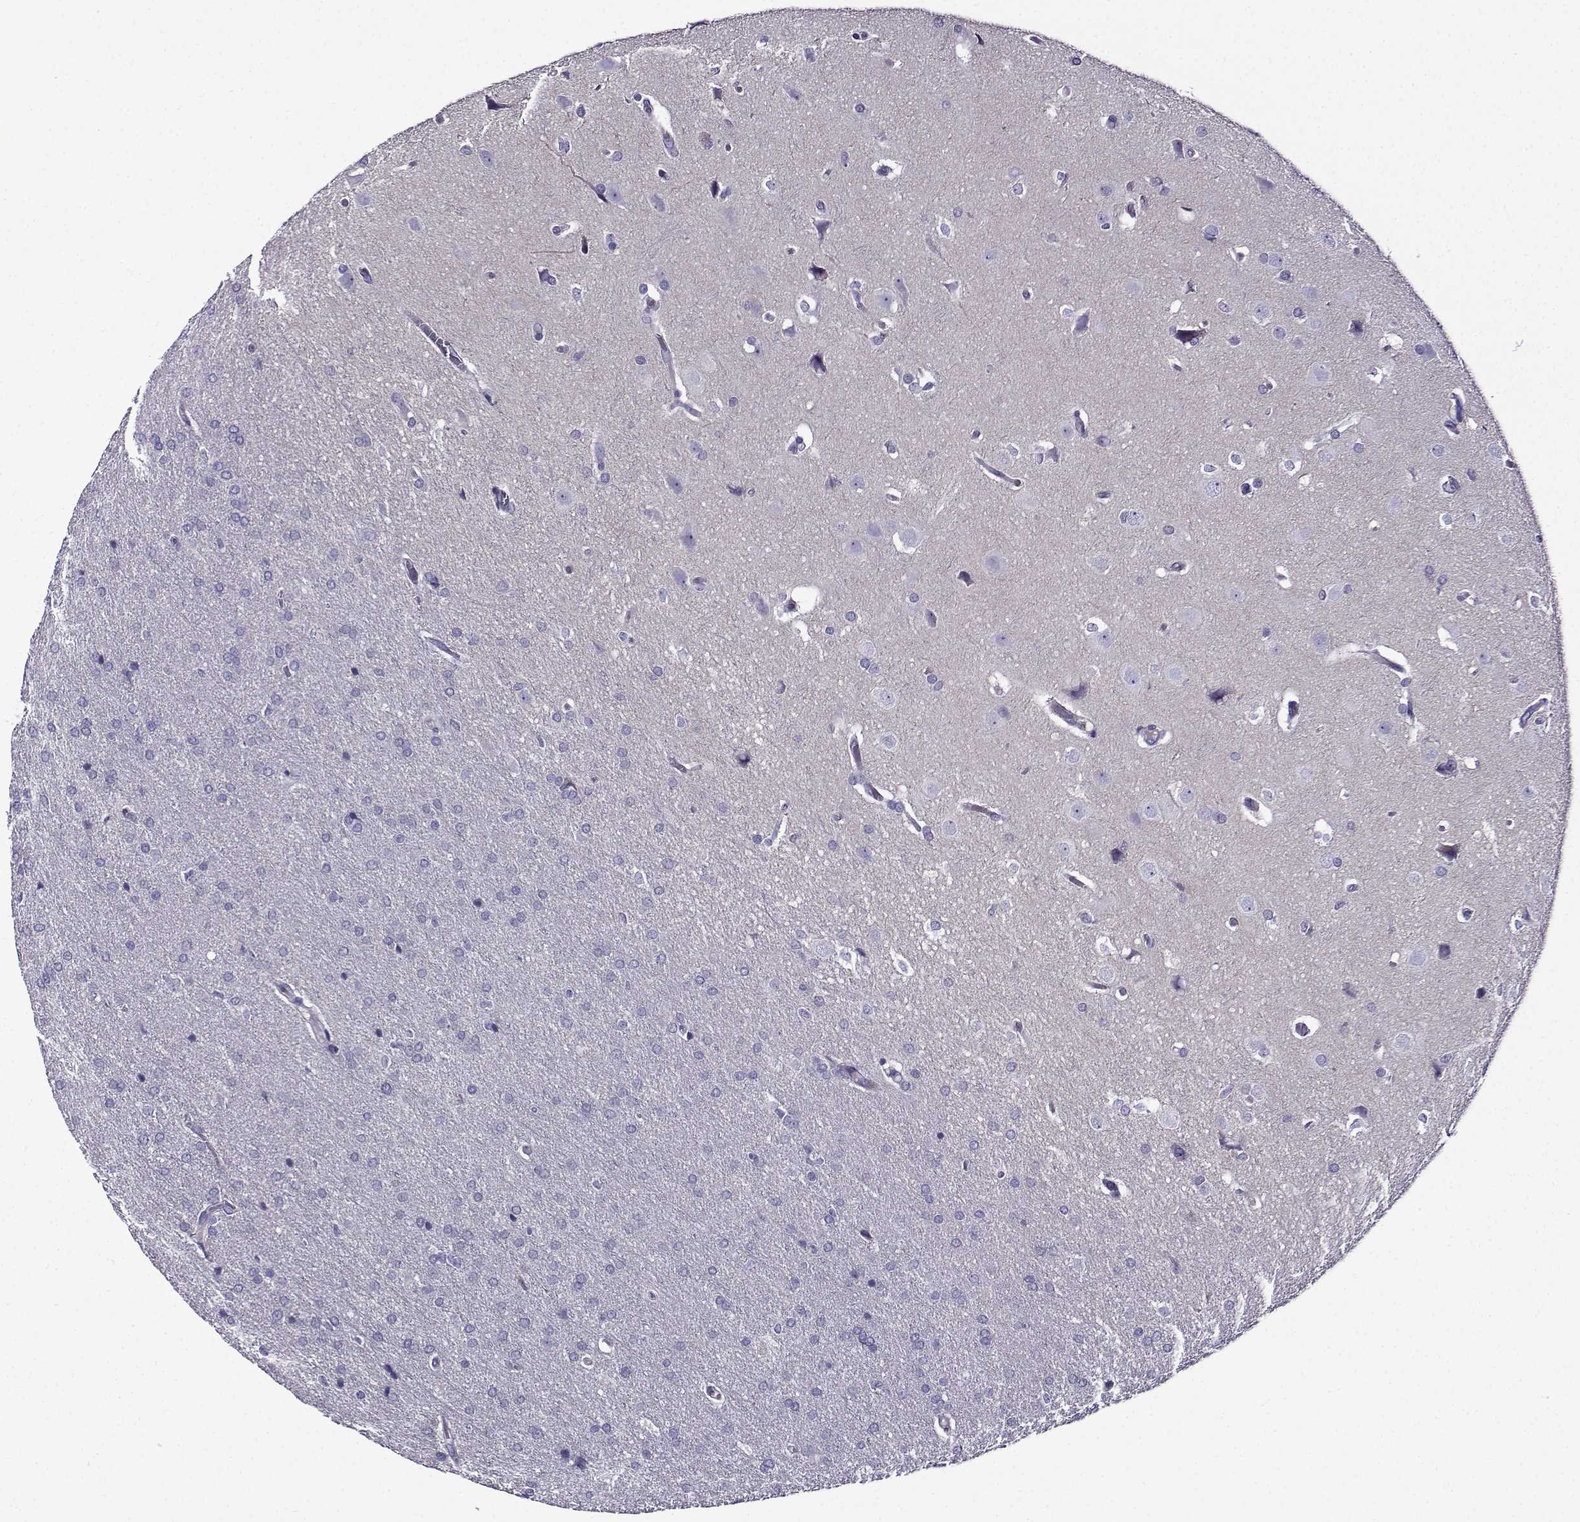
{"staining": {"intensity": "negative", "quantity": "none", "location": "none"}, "tissue": "glioma", "cell_type": "Tumor cells", "image_type": "cancer", "snomed": [{"axis": "morphology", "description": "Glioma, malignant, Low grade"}, {"axis": "topography", "description": "Brain"}], "caption": "IHC photomicrograph of human glioma stained for a protein (brown), which exhibits no staining in tumor cells.", "gene": "TMEM266", "patient": {"sex": "female", "age": 32}}